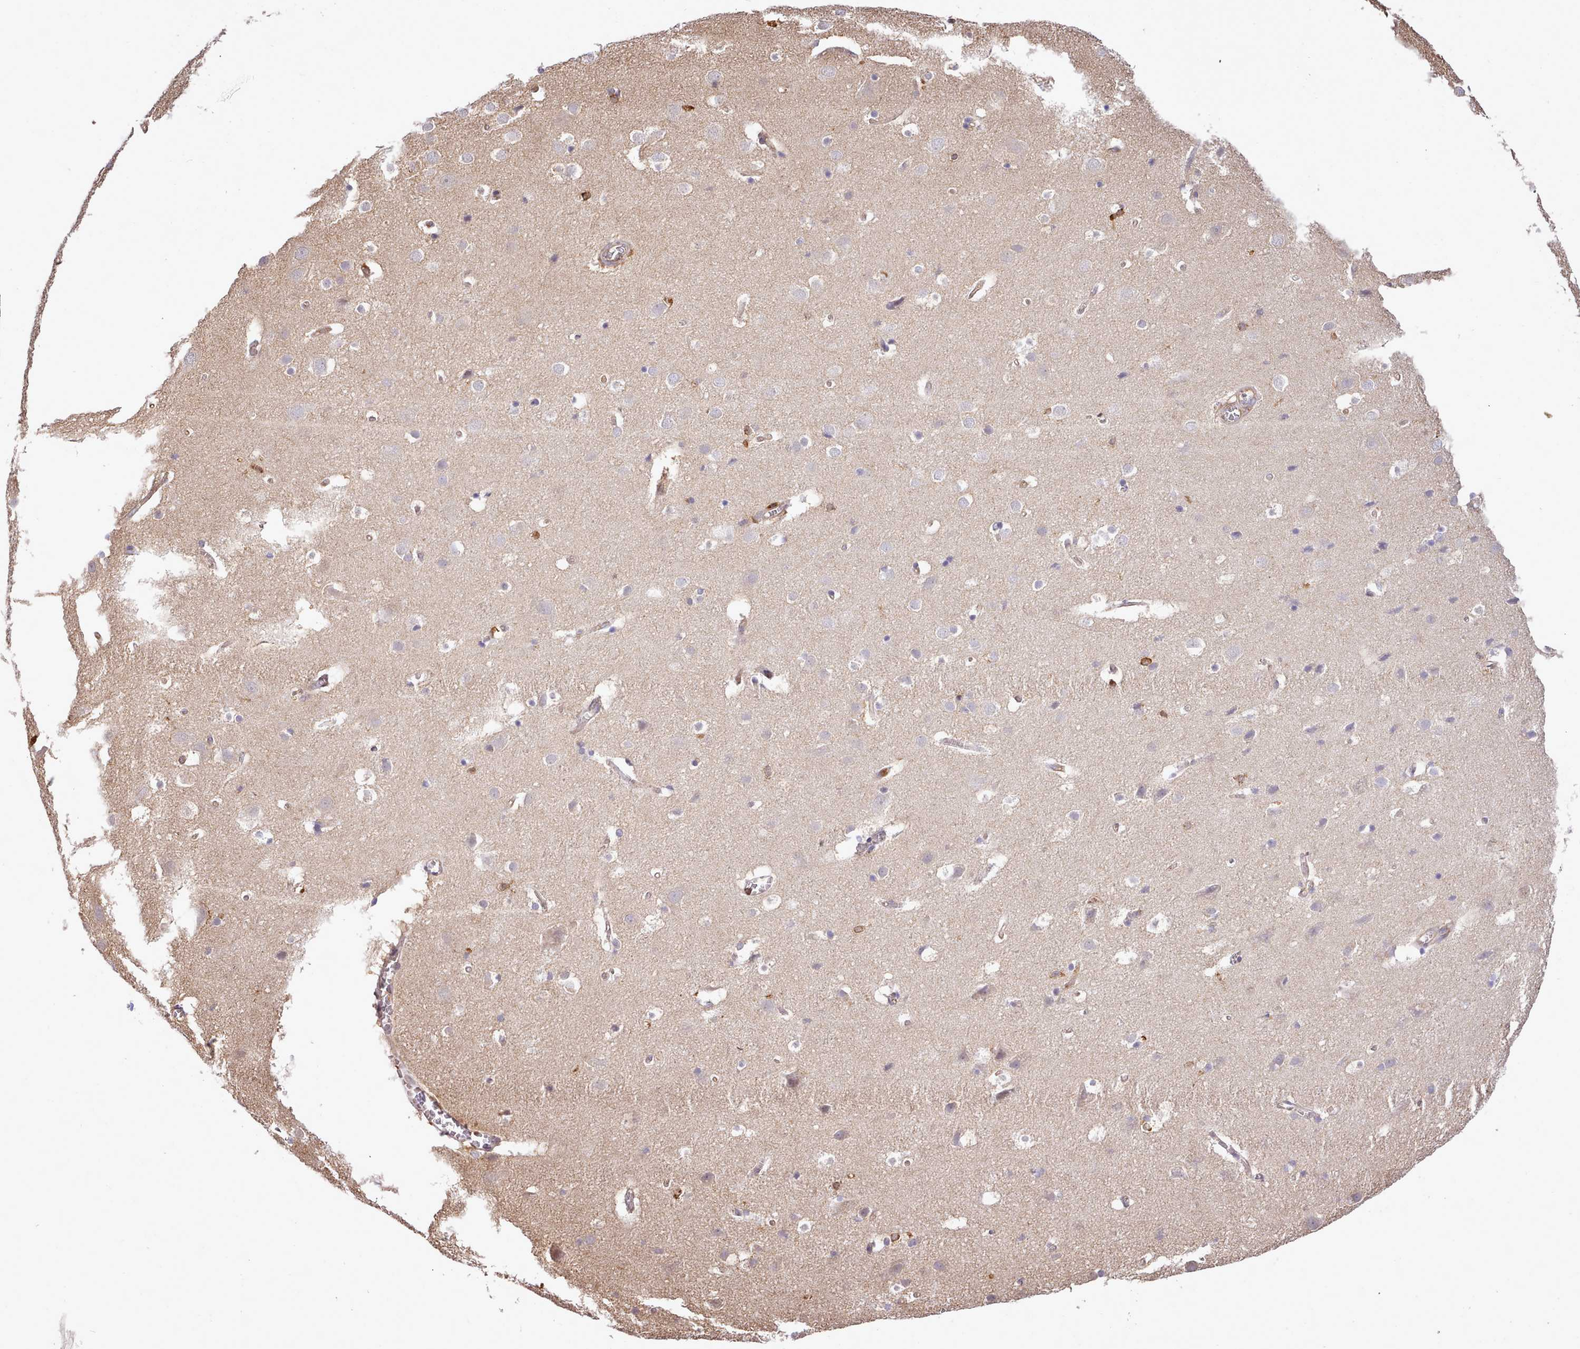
{"staining": {"intensity": "moderate", "quantity": ">75%", "location": "cytoplasmic/membranous"}, "tissue": "cerebral cortex", "cell_type": "Endothelial cells", "image_type": "normal", "snomed": [{"axis": "morphology", "description": "Normal tissue, NOS"}, {"axis": "topography", "description": "Cerebral cortex"}], "caption": "A histopathology image of human cerebral cortex stained for a protein demonstrates moderate cytoplasmic/membranous brown staining in endothelial cells.", "gene": "CAPZA1", "patient": {"sex": "male", "age": 54}}